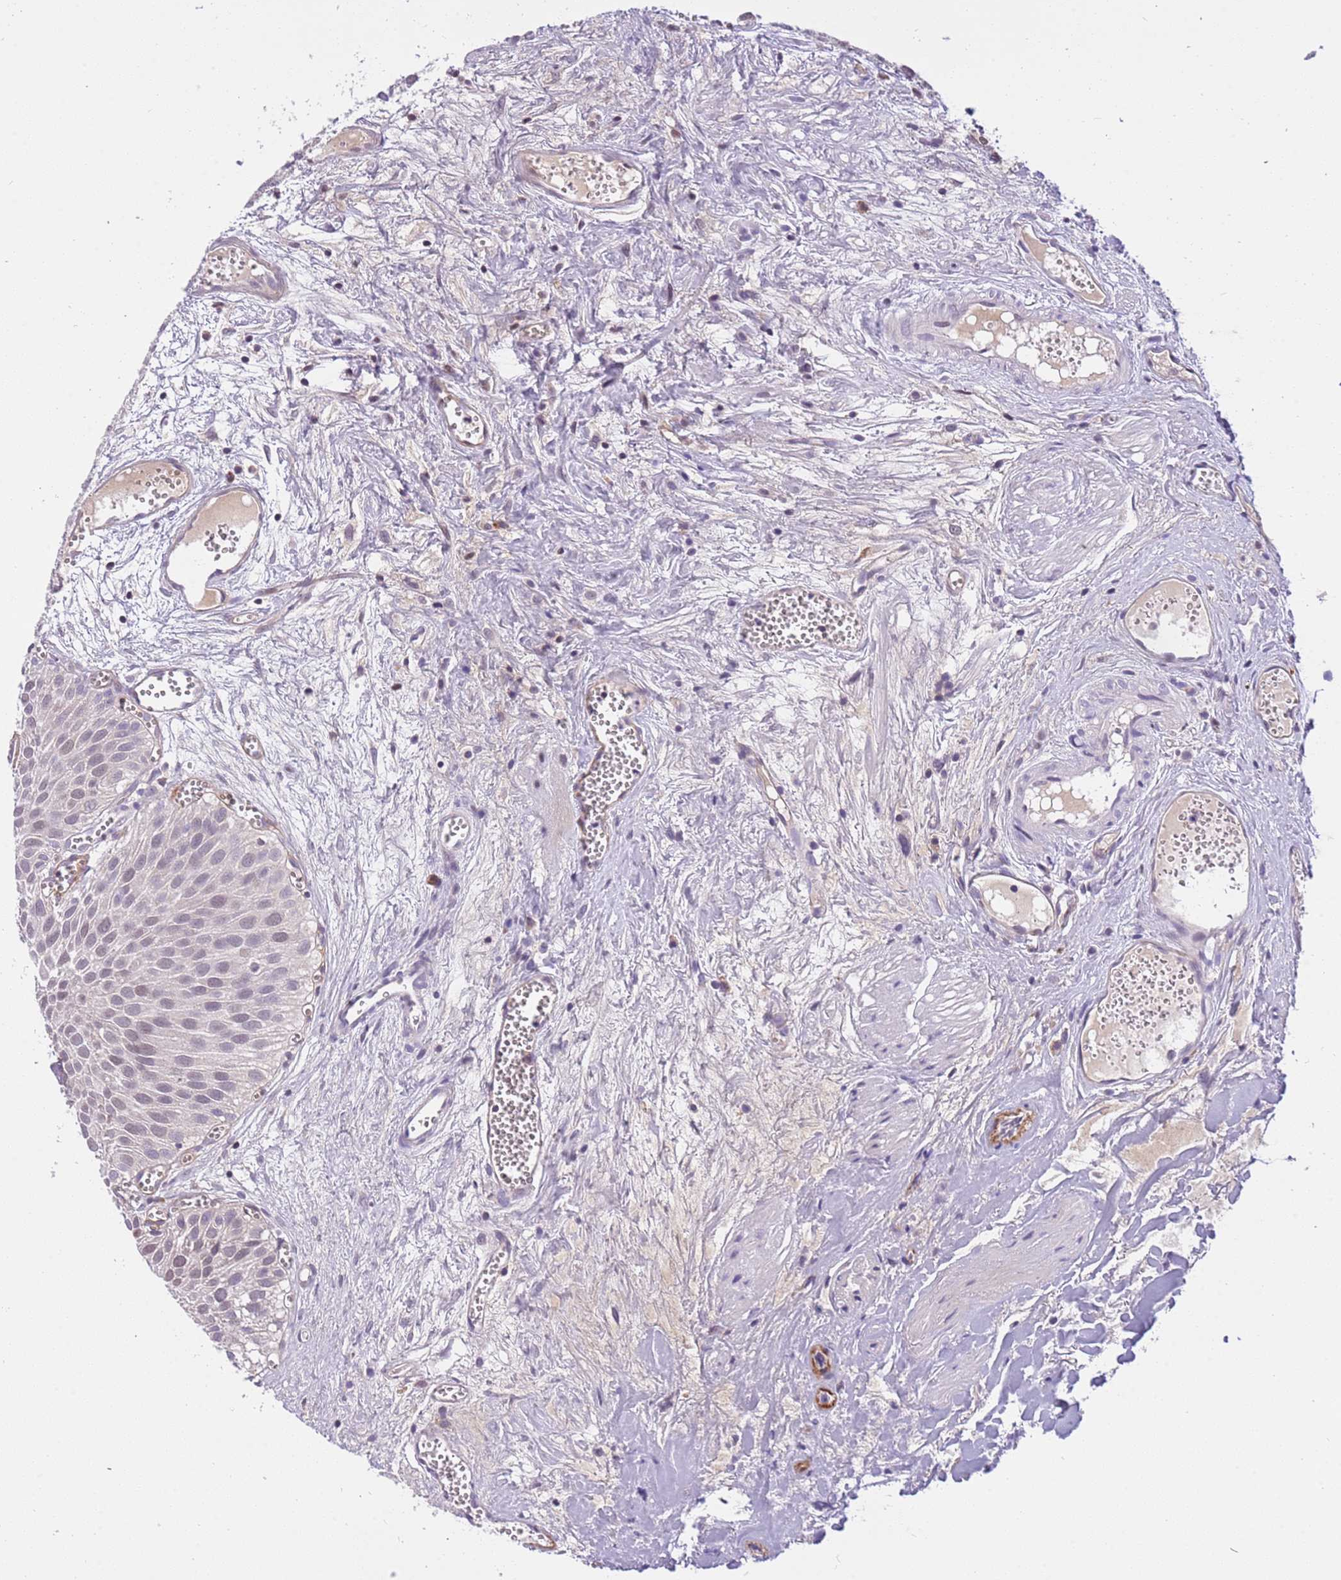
{"staining": {"intensity": "negative", "quantity": "none", "location": "none"}, "tissue": "urothelial cancer", "cell_type": "Tumor cells", "image_type": "cancer", "snomed": [{"axis": "morphology", "description": "Urothelial carcinoma, Low grade"}, {"axis": "topography", "description": "Urinary bladder"}], "caption": "This is a photomicrograph of immunohistochemistry staining of low-grade urothelial carcinoma, which shows no staining in tumor cells.", "gene": "MAGEF1", "patient": {"sex": "male", "age": 88}}